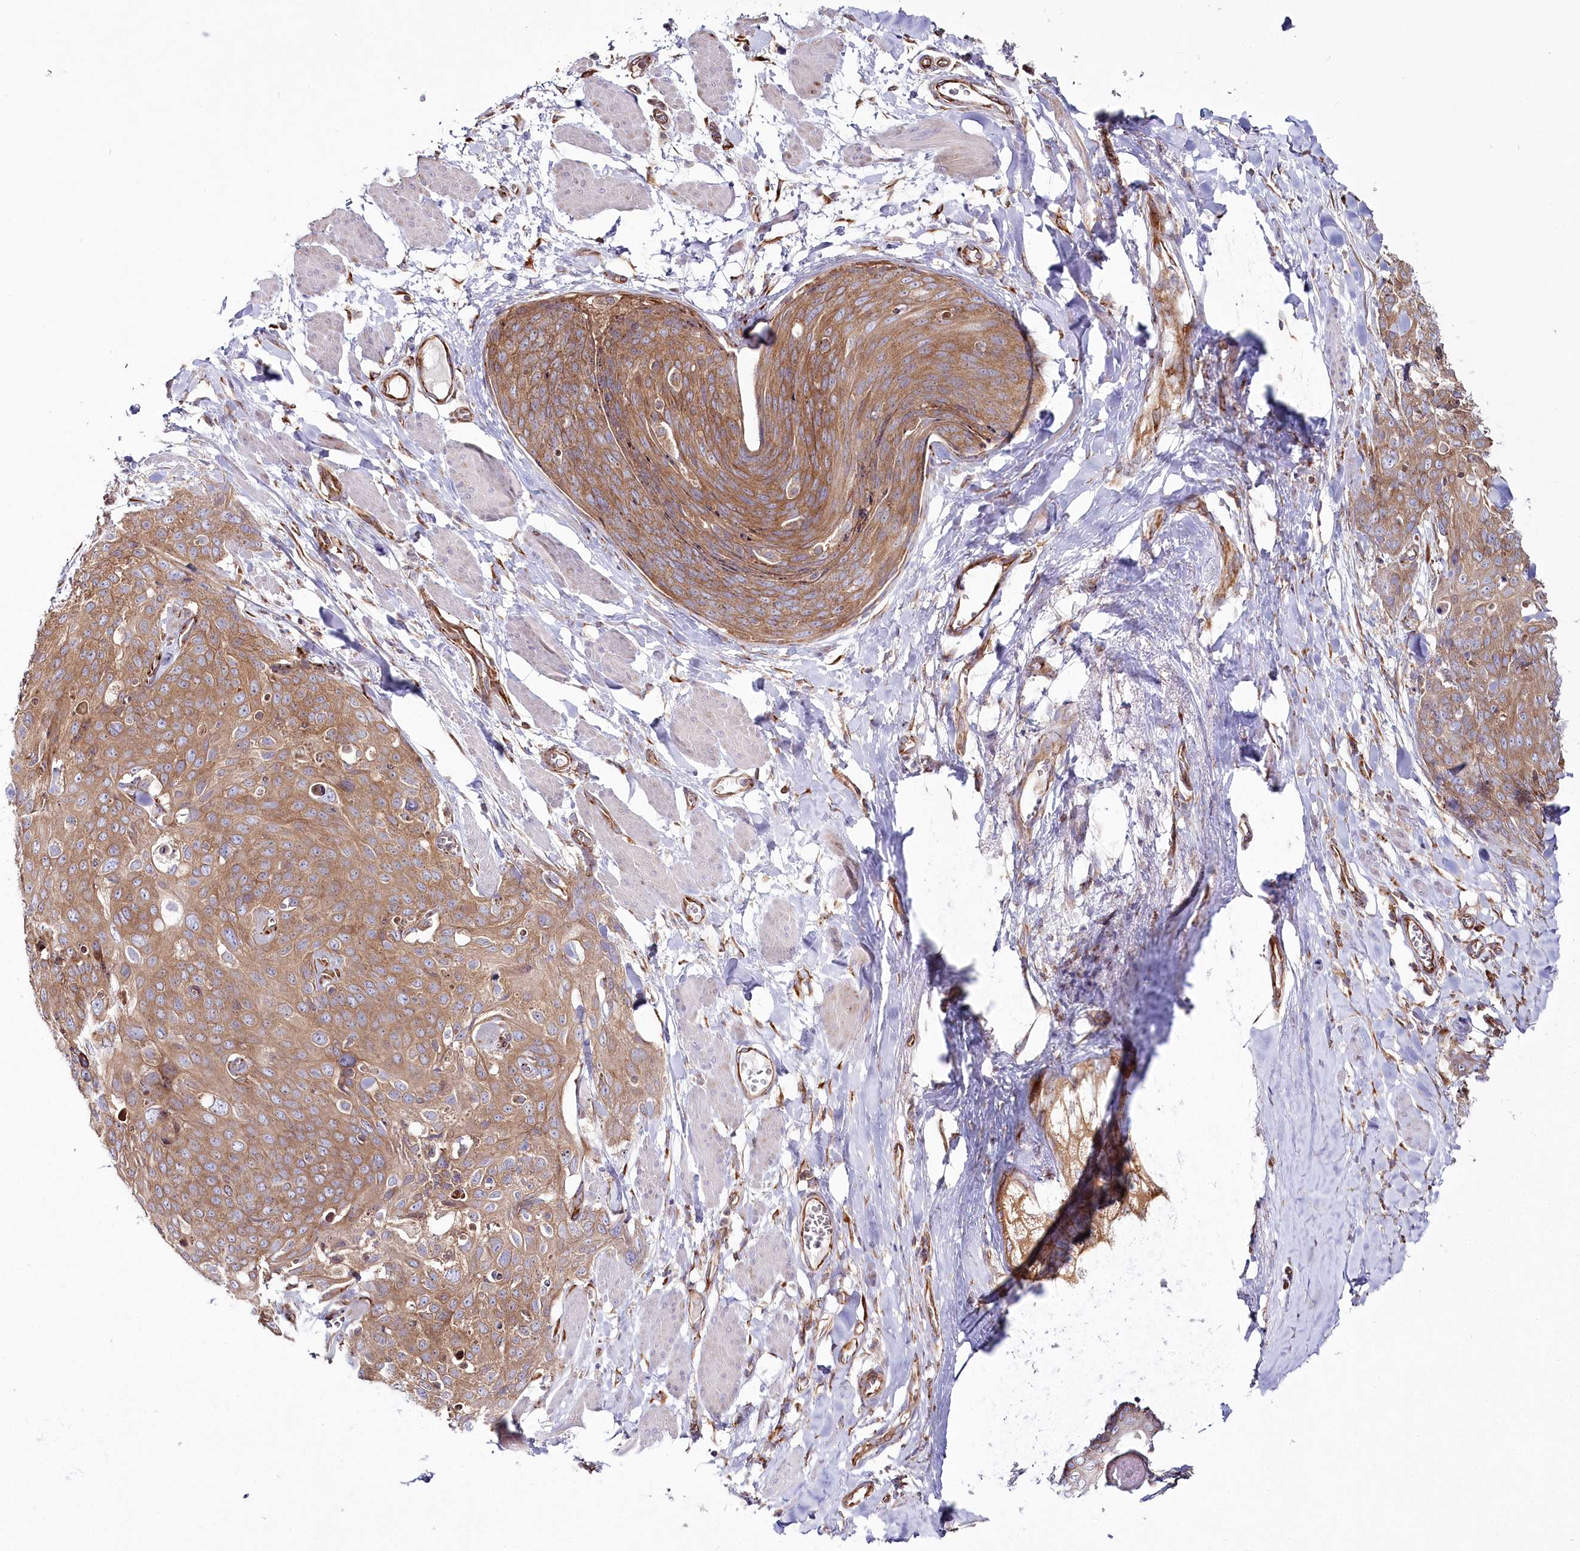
{"staining": {"intensity": "moderate", "quantity": ">75%", "location": "cytoplasmic/membranous"}, "tissue": "skin cancer", "cell_type": "Tumor cells", "image_type": "cancer", "snomed": [{"axis": "morphology", "description": "Squamous cell carcinoma, NOS"}, {"axis": "topography", "description": "Skin"}, {"axis": "topography", "description": "Vulva"}], "caption": "A micrograph showing moderate cytoplasmic/membranous expression in approximately >75% of tumor cells in skin cancer, as visualized by brown immunohistochemical staining.", "gene": "POGLUT1", "patient": {"sex": "female", "age": 85}}